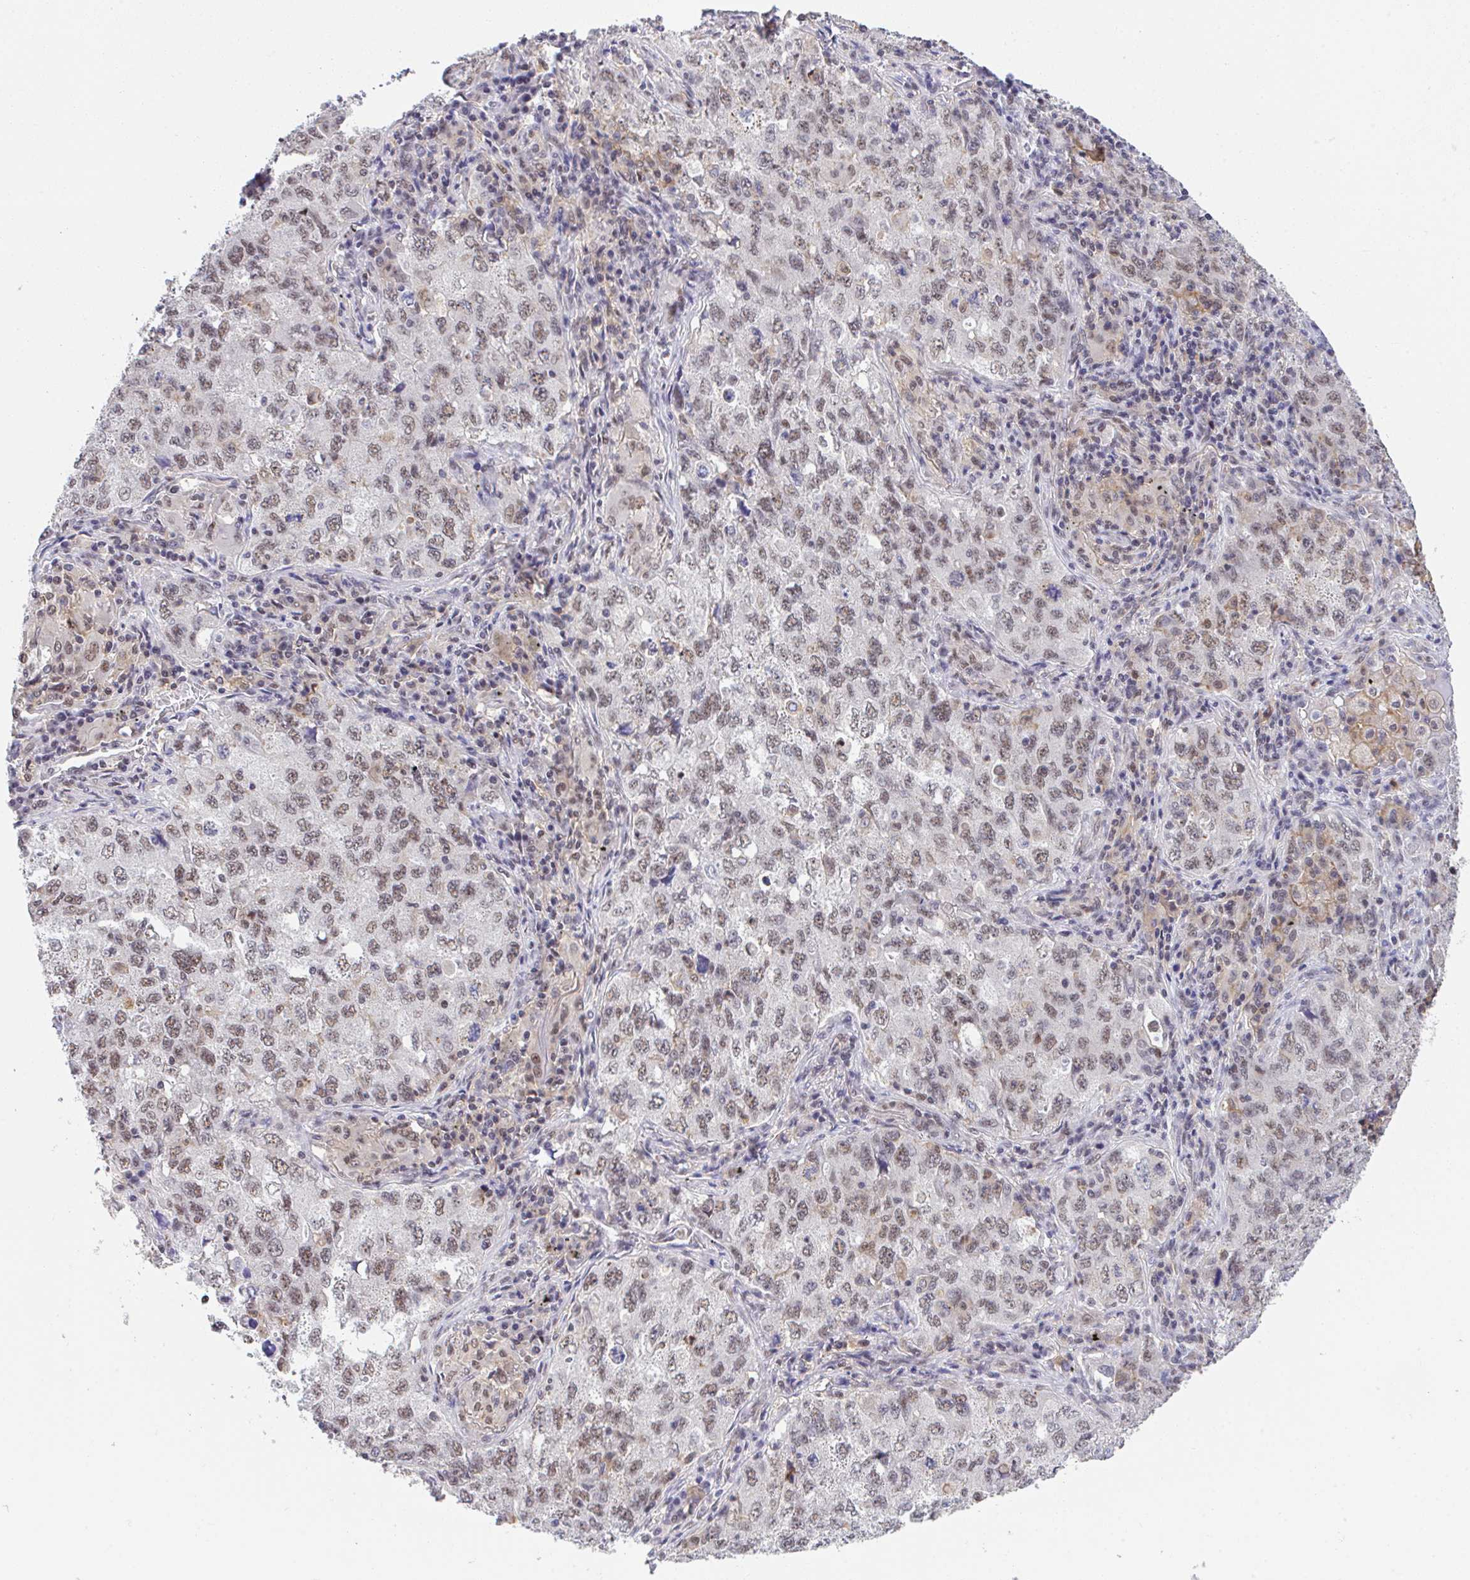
{"staining": {"intensity": "moderate", "quantity": ">75%", "location": "nuclear"}, "tissue": "lung cancer", "cell_type": "Tumor cells", "image_type": "cancer", "snomed": [{"axis": "morphology", "description": "Adenocarcinoma, NOS"}, {"axis": "topography", "description": "Lung"}], "caption": "Lung cancer (adenocarcinoma) stained for a protein exhibits moderate nuclear positivity in tumor cells. (DAB (3,3'-diaminobenzidine) IHC, brown staining for protein, blue staining for nuclei).", "gene": "OR6K3", "patient": {"sex": "female", "age": 57}}